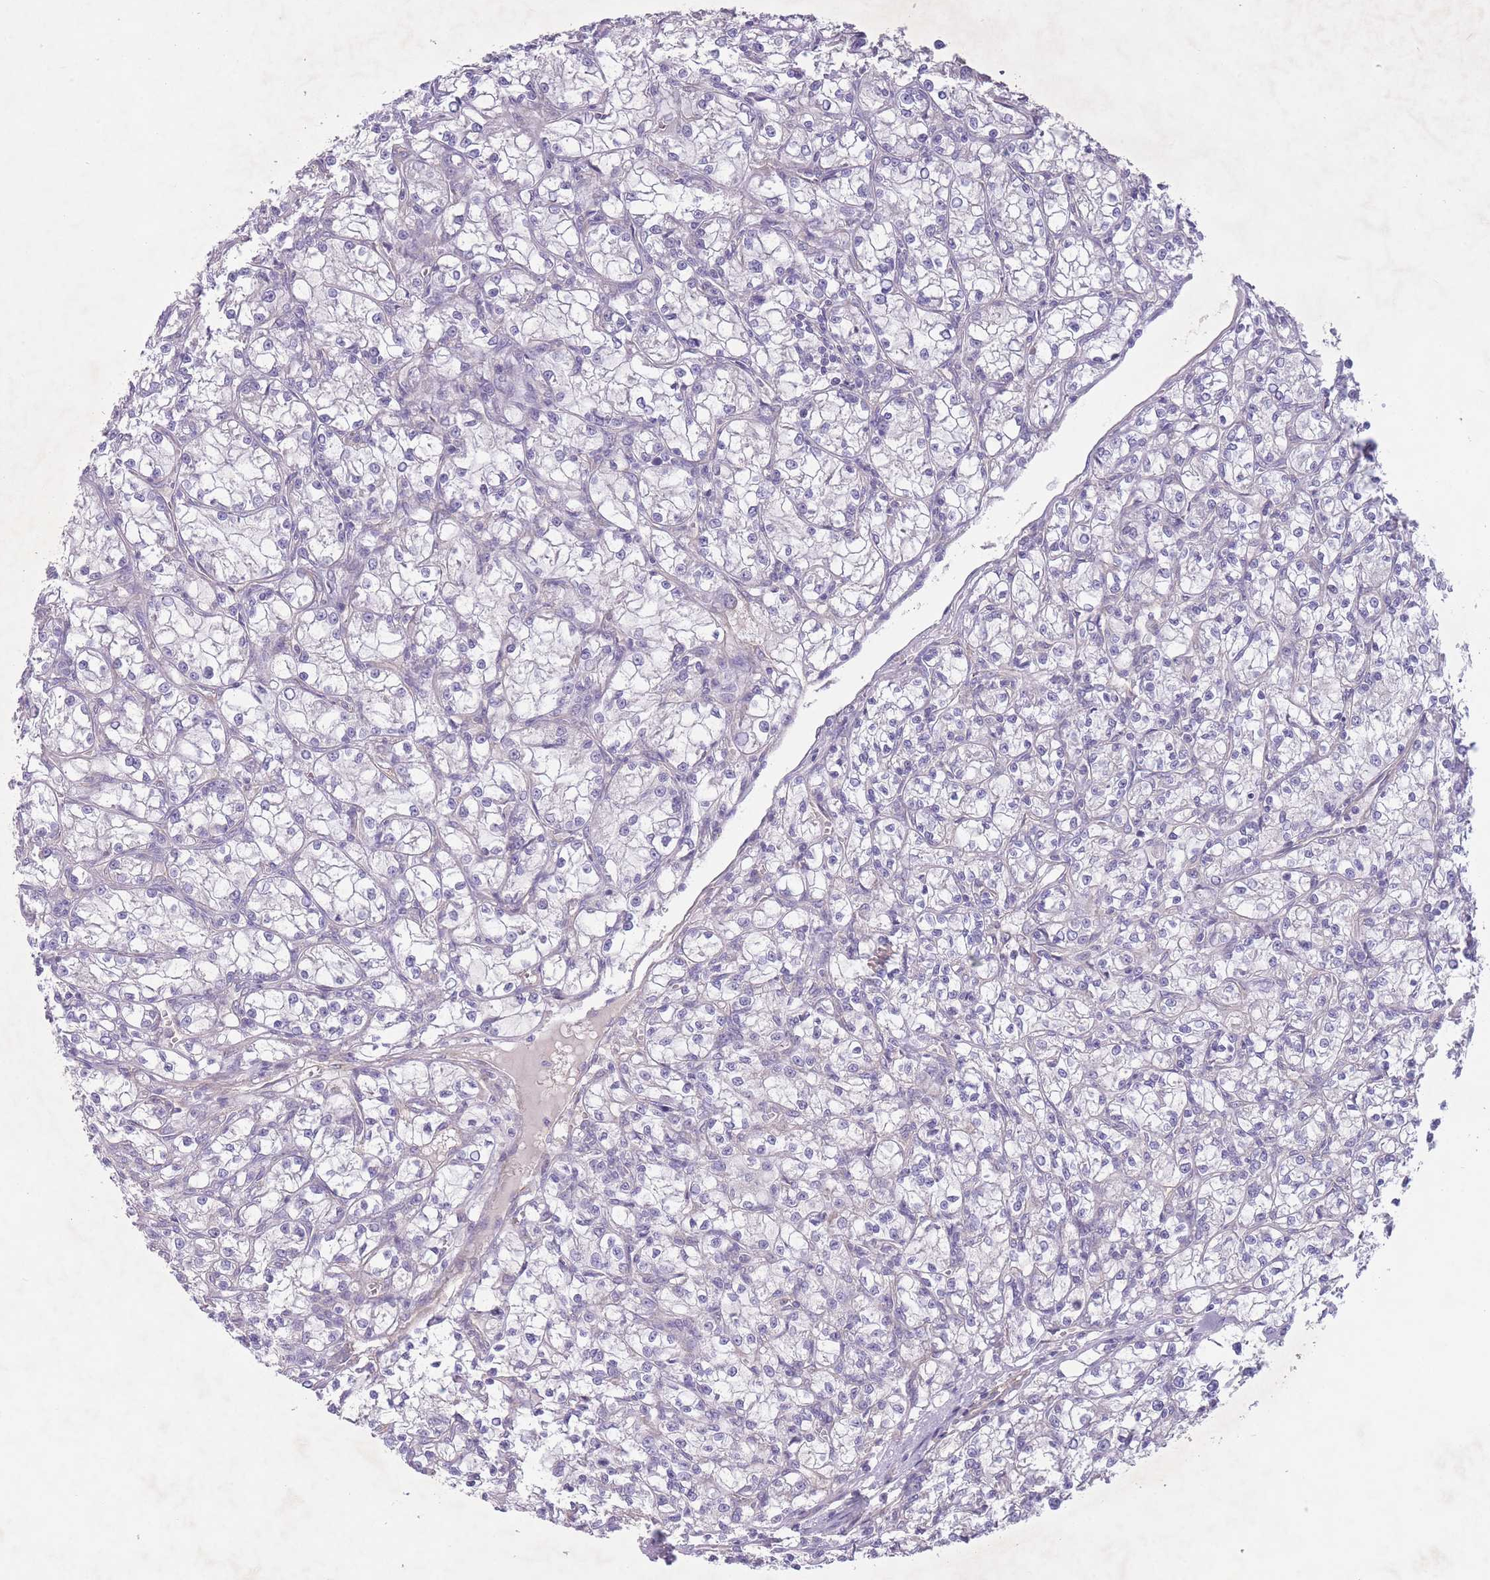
{"staining": {"intensity": "negative", "quantity": "none", "location": "none"}, "tissue": "renal cancer", "cell_type": "Tumor cells", "image_type": "cancer", "snomed": [{"axis": "morphology", "description": "Adenocarcinoma, NOS"}, {"axis": "topography", "description": "Kidney"}], "caption": "Immunohistochemical staining of renal adenocarcinoma reveals no significant expression in tumor cells.", "gene": "PNPLA5", "patient": {"sex": "female", "age": 59}}